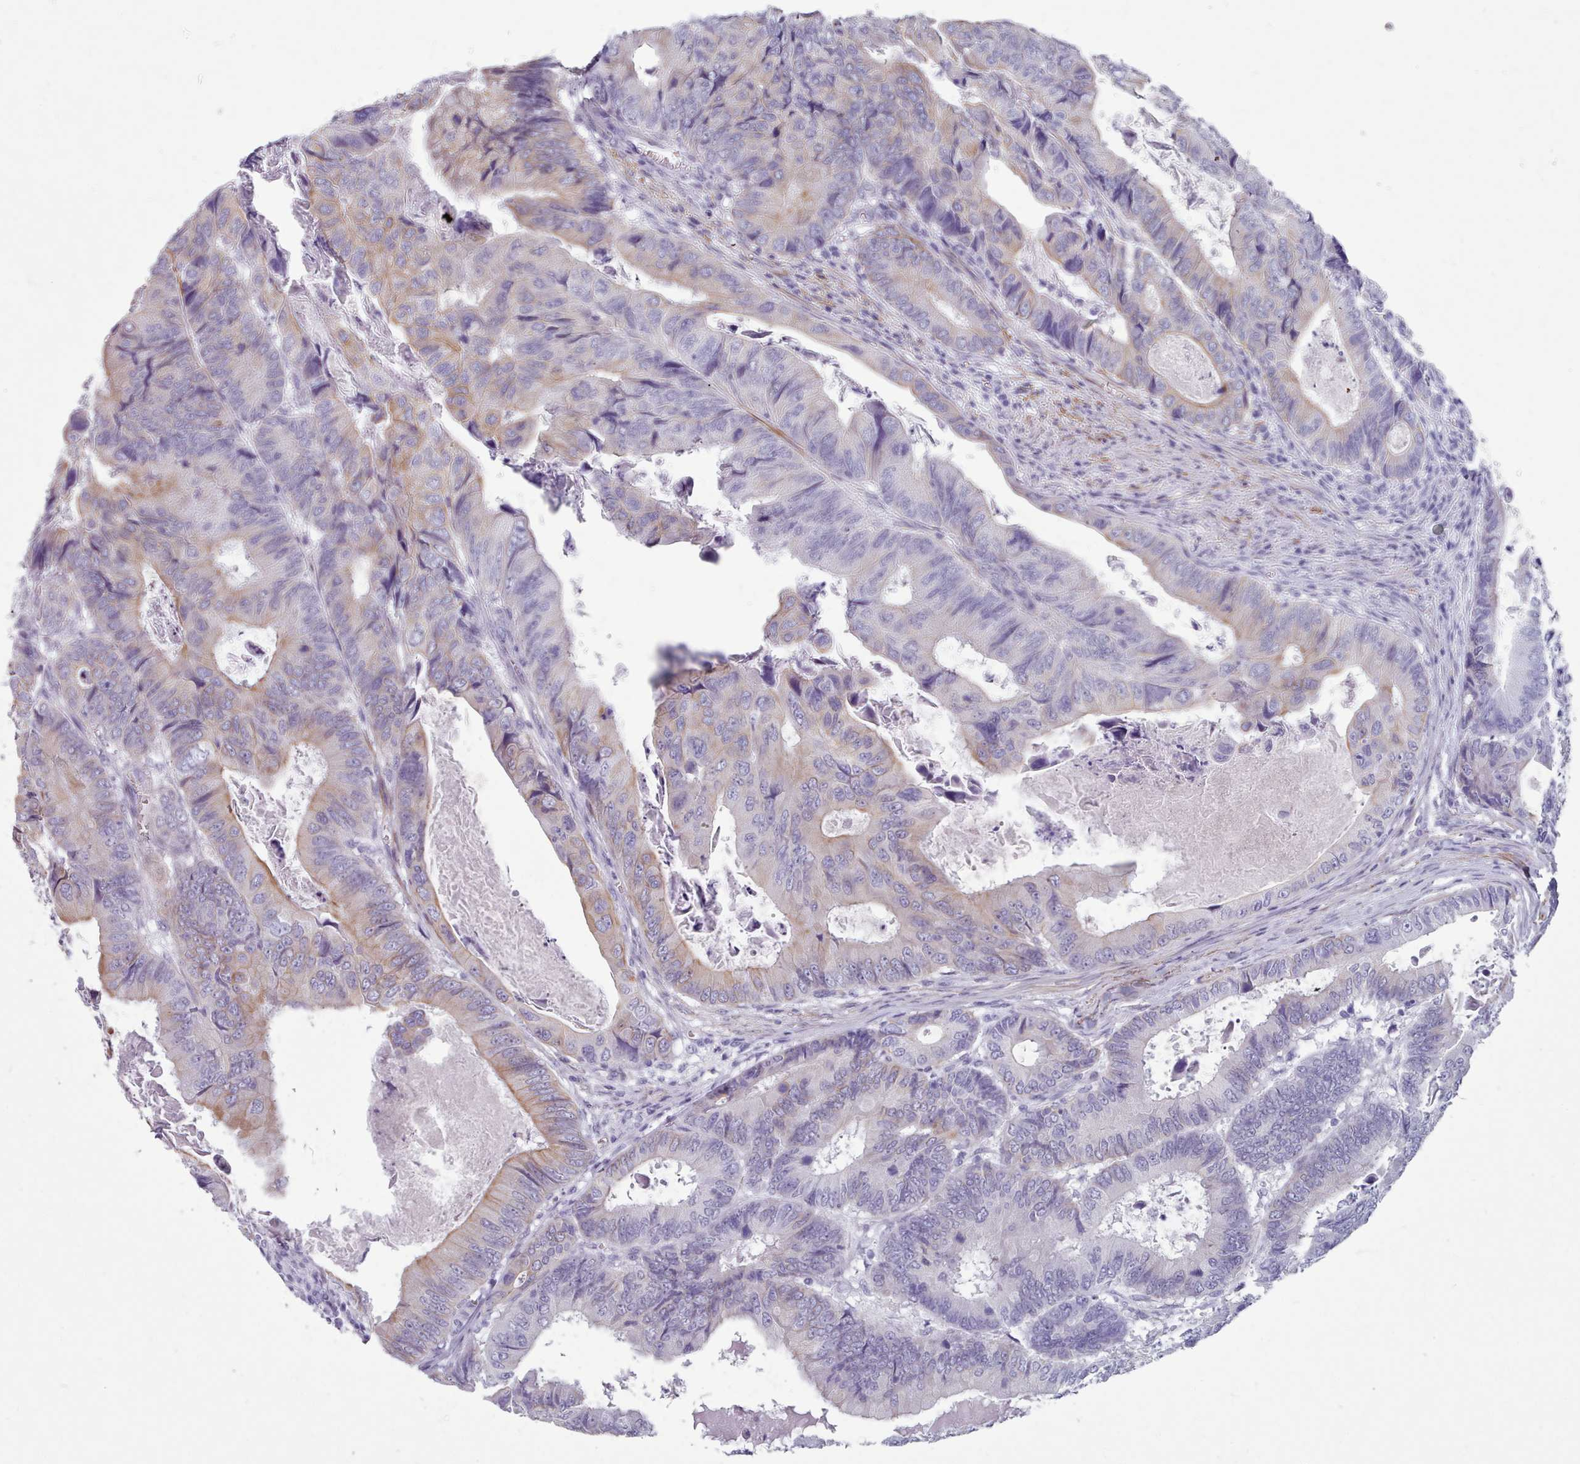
{"staining": {"intensity": "moderate", "quantity": "<25%", "location": "cytoplasmic/membranous"}, "tissue": "colorectal cancer", "cell_type": "Tumor cells", "image_type": "cancer", "snomed": [{"axis": "morphology", "description": "Adenocarcinoma, NOS"}, {"axis": "topography", "description": "Colon"}], "caption": "A brown stain highlights moderate cytoplasmic/membranous staining of a protein in human colorectal cancer tumor cells.", "gene": "FPGS", "patient": {"sex": "male", "age": 85}}